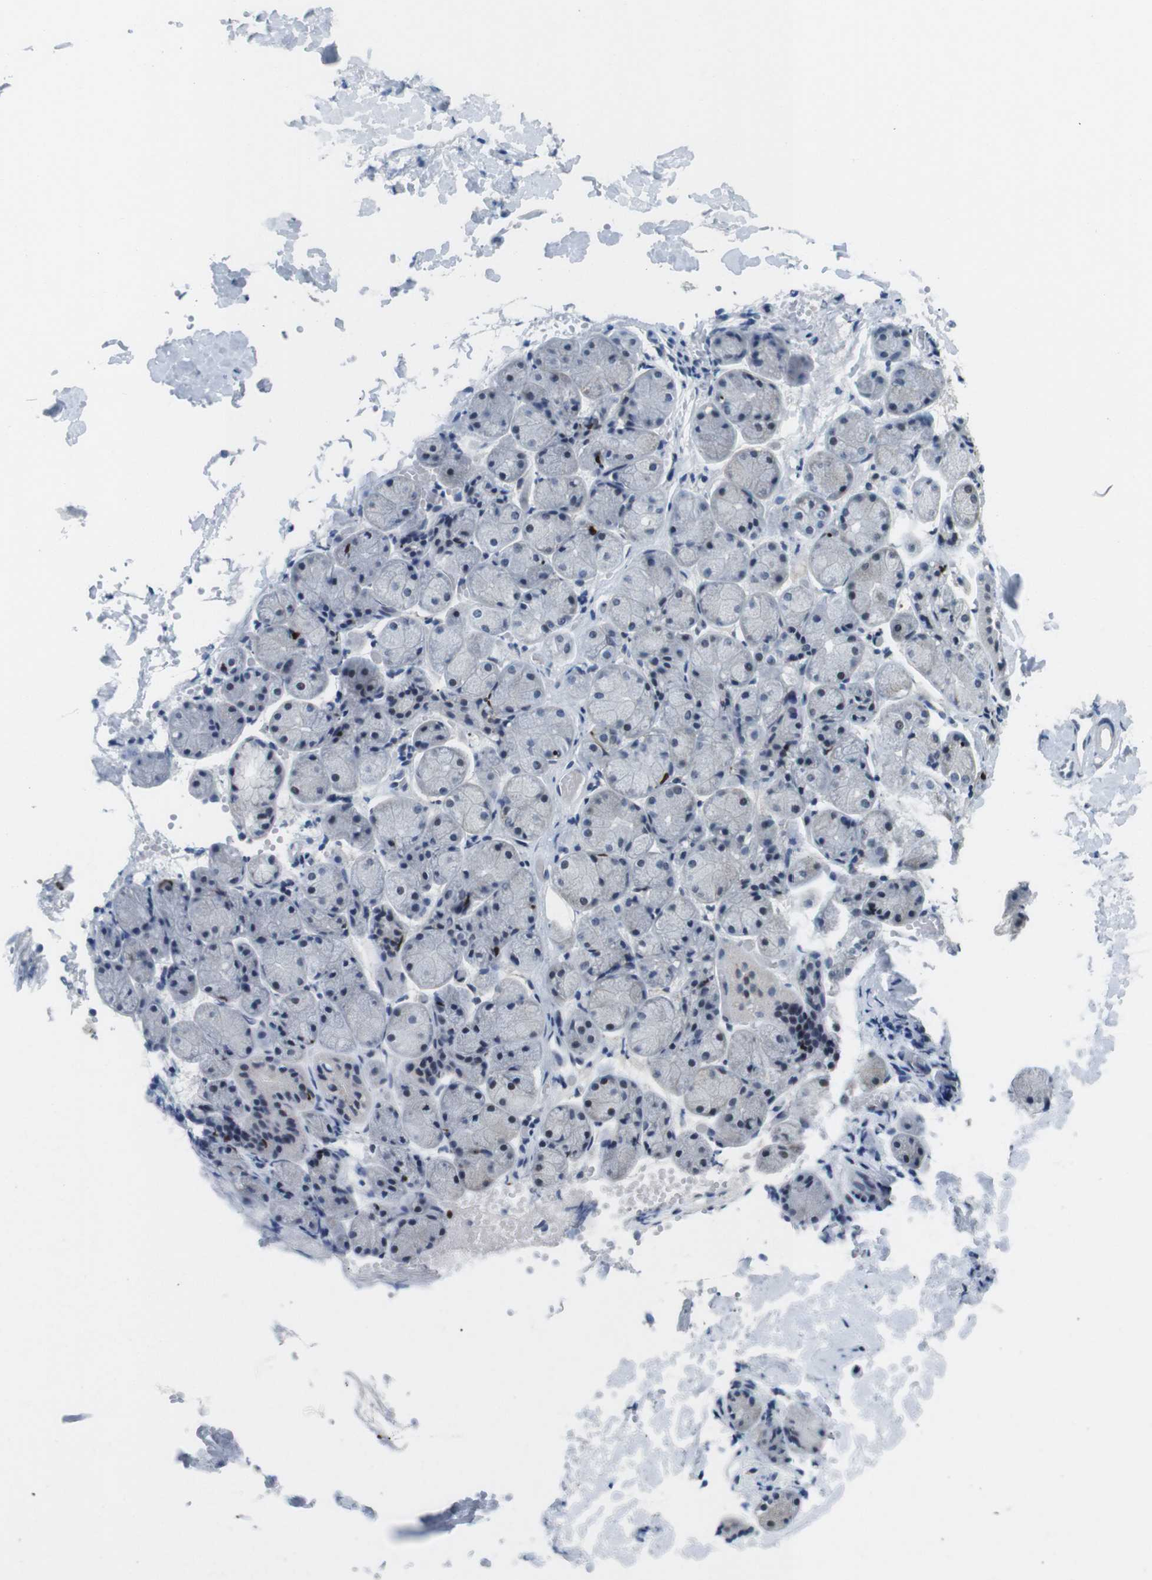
{"staining": {"intensity": "negative", "quantity": "none", "location": "none"}, "tissue": "salivary gland", "cell_type": "Glandular cells", "image_type": "normal", "snomed": [{"axis": "morphology", "description": "Normal tissue, NOS"}, {"axis": "topography", "description": "Salivary gland"}], "caption": "The IHC micrograph has no significant staining in glandular cells of salivary gland.", "gene": "IRF8", "patient": {"sex": "female", "age": 24}}